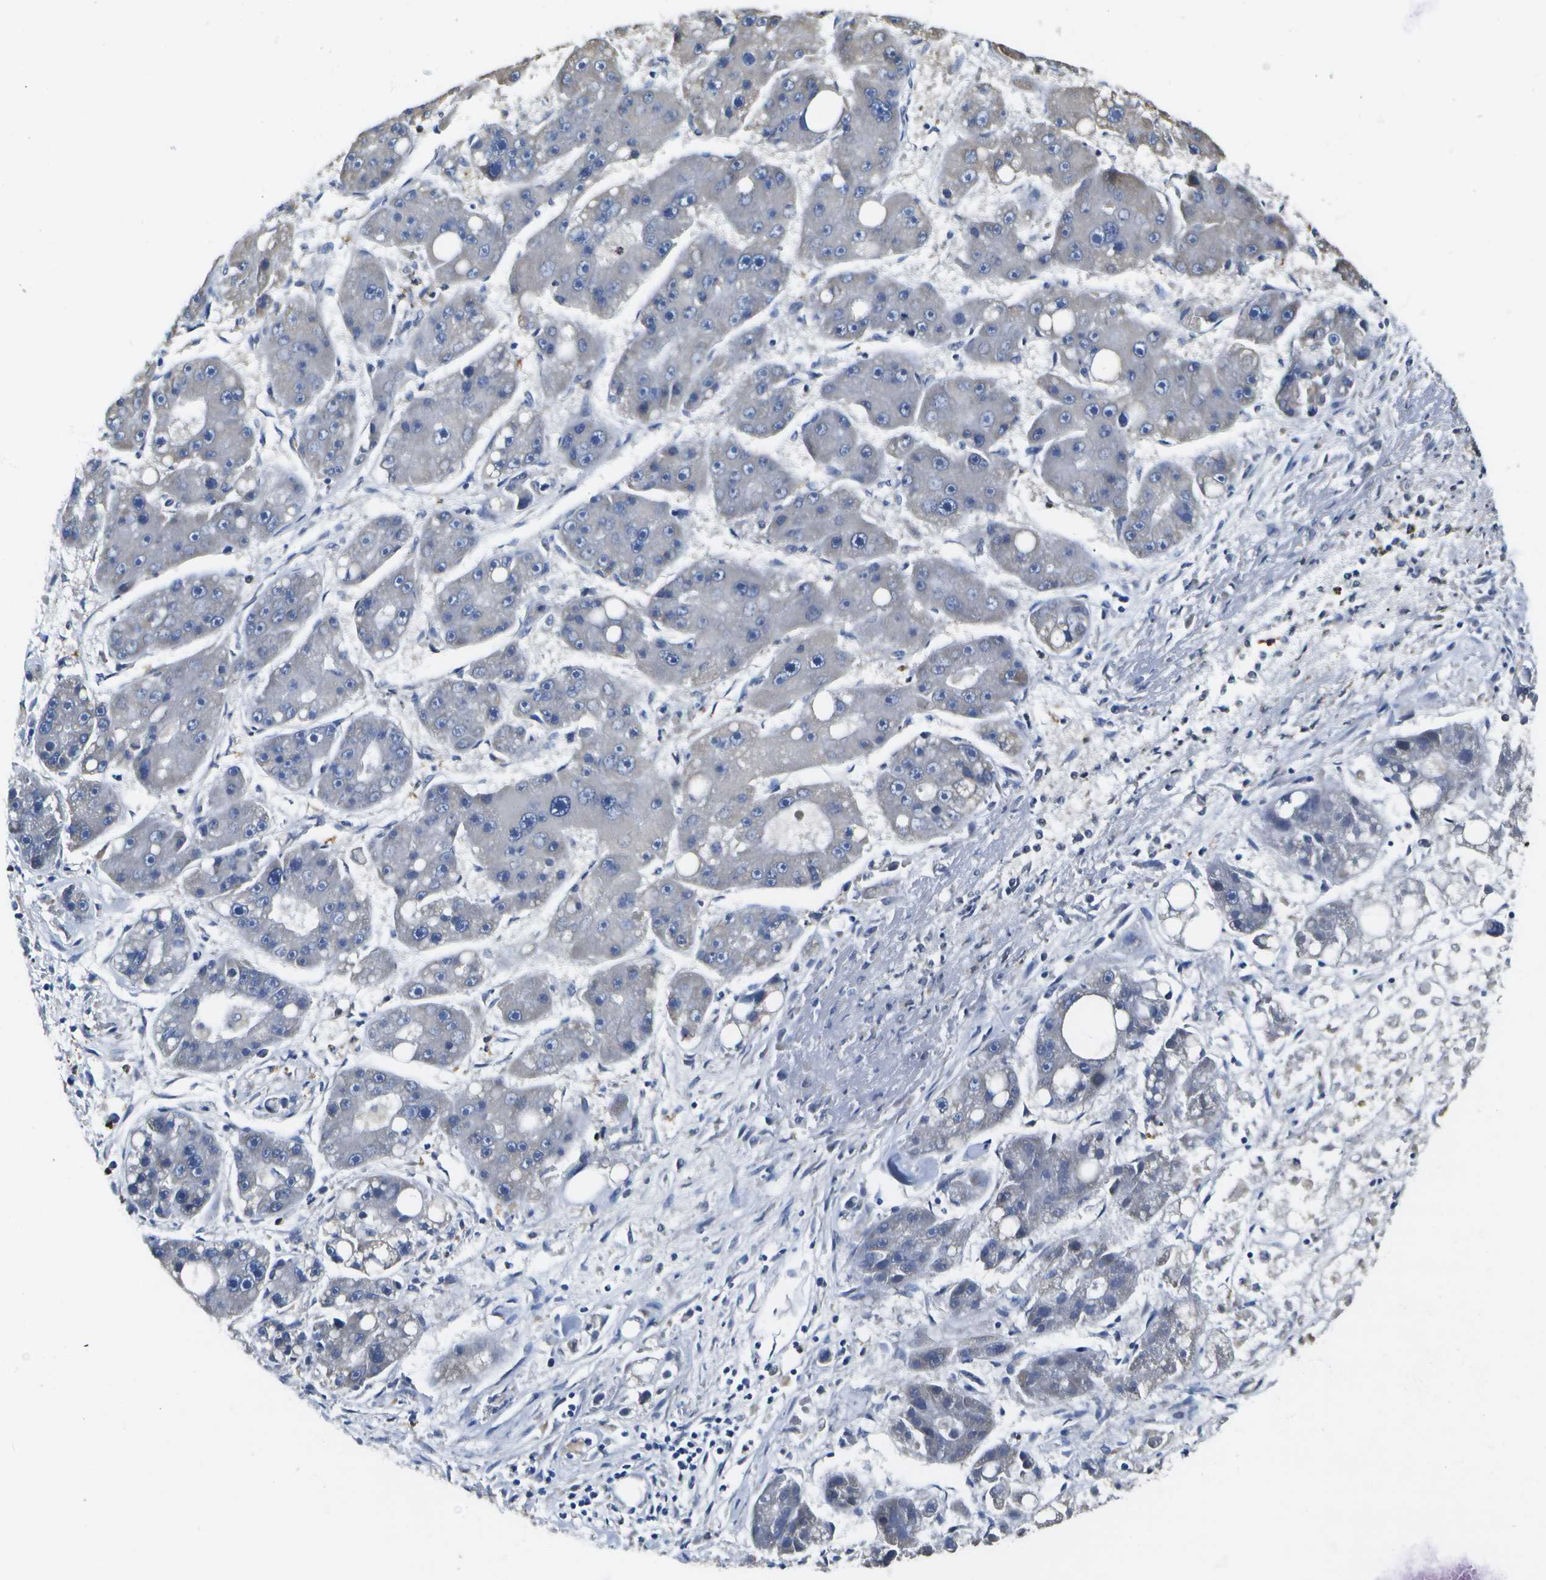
{"staining": {"intensity": "negative", "quantity": "none", "location": "none"}, "tissue": "liver cancer", "cell_type": "Tumor cells", "image_type": "cancer", "snomed": [{"axis": "morphology", "description": "Carcinoma, Hepatocellular, NOS"}, {"axis": "topography", "description": "Liver"}], "caption": "Immunohistochemistry (IHC) histopathology image of liver cancer stained for a protein (brown), which demonstrates no positivity in tumor cells.", "gene": "DSE", "patient": {"sex": "female", "age": 61}}